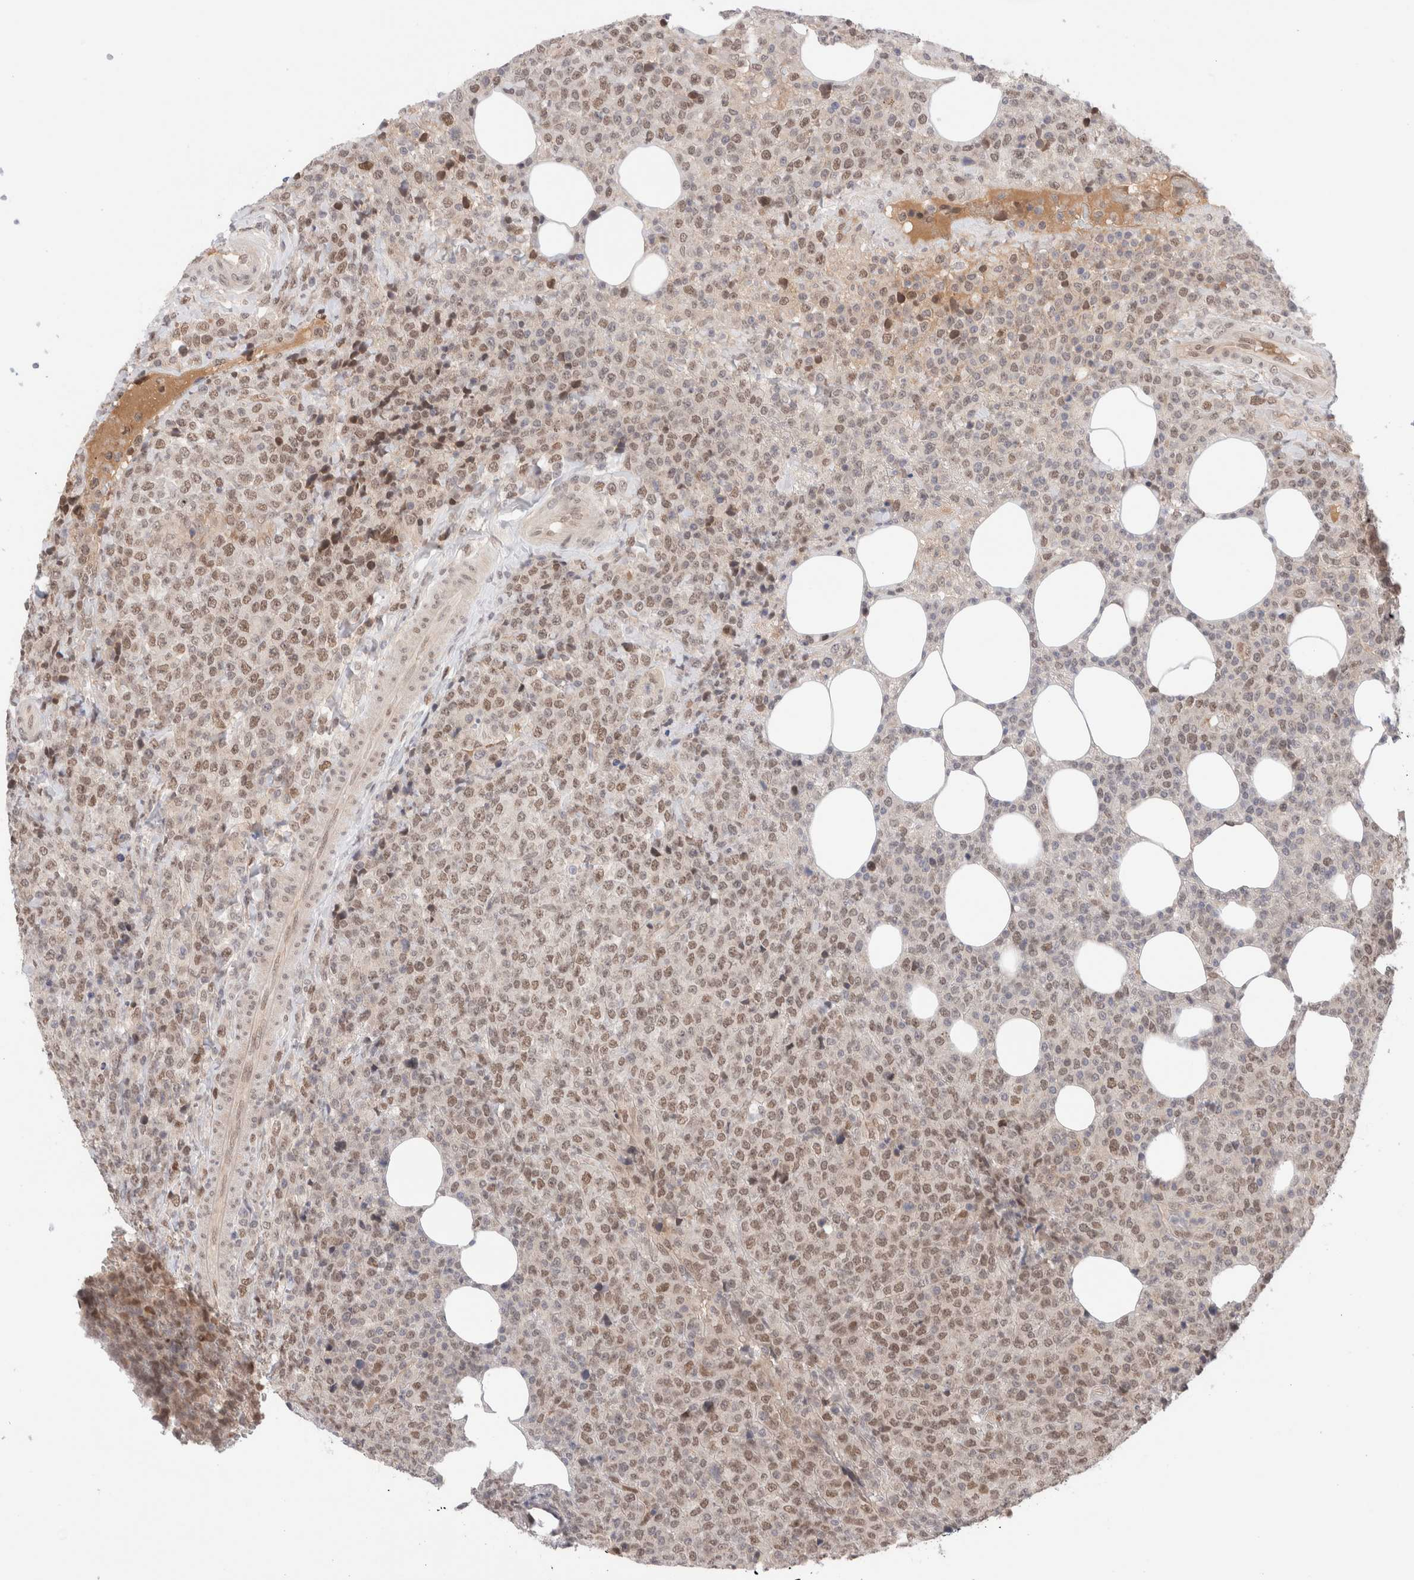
{"staining": {"intensity": "weak", "quantity": ">75%", "location": "nuclear"}, "tissue": "lymphoma", "cell_type": "Tumor cells", "image_type": "cancer", "snomed": [{"axis": "morphology", "description": "Malignant lymphoma, non-Hodgkin's type, High grade"}, {"axis": "topography", "description": "Lymph node"}], "caption": "IHC image of neoplastic tissue: human lymphoma stained using immunohistochemistry reveals low levels of weak protein expression localized specifically in the nuclear of tumor cells, appearing as a nuclear brown color.", "gene": "GATAD2A", "patient": {"sex": "male", "age": 13}}